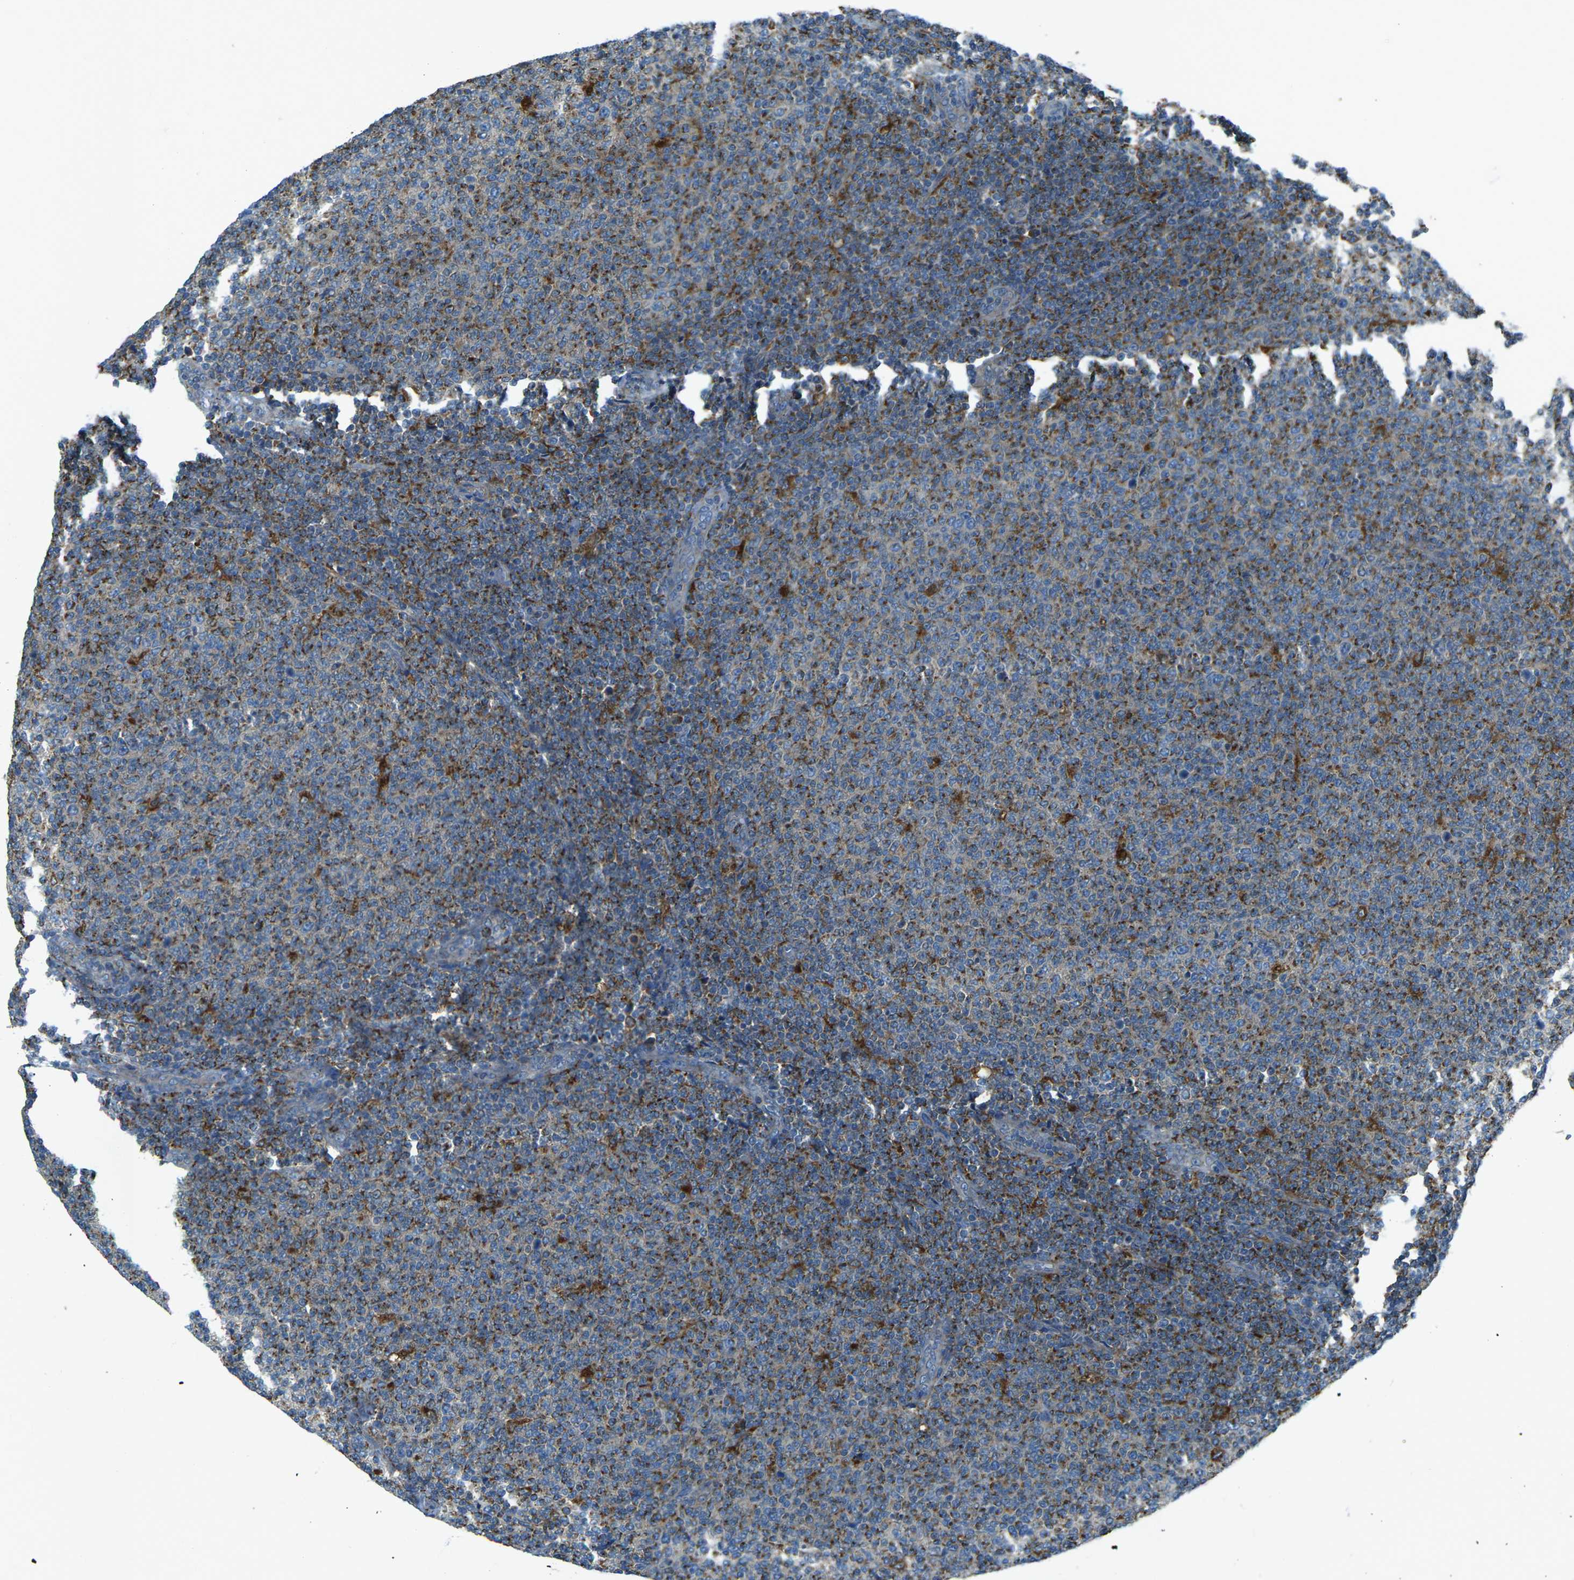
{"staining": {"intensity": "moderate", "quantity": ">75%", "location": "cytoplasmic/membranous"}, "tissue": "lymphoma", "cell_type": "Tumor cells", "image_type": "cancer", "snomed": [{"axis": "morphology", "description": "Malignant lymphoma, non-Hodgkin's type, Low grade"}, {"axis": "topography", "description": "Lymph node"}], "caption": "IHC histopathology image of neoplastic tissue: lymphoma stained using immunohistochemistry (IHC) shows medium levels of moderate protein expression localized specifically in the cytoplasmic/membranous of tumor cells, appearing as a cytoplasmic/membranous brown color.", "gene": "CDK17", "patient": {"sex": "male", "age": 66}}